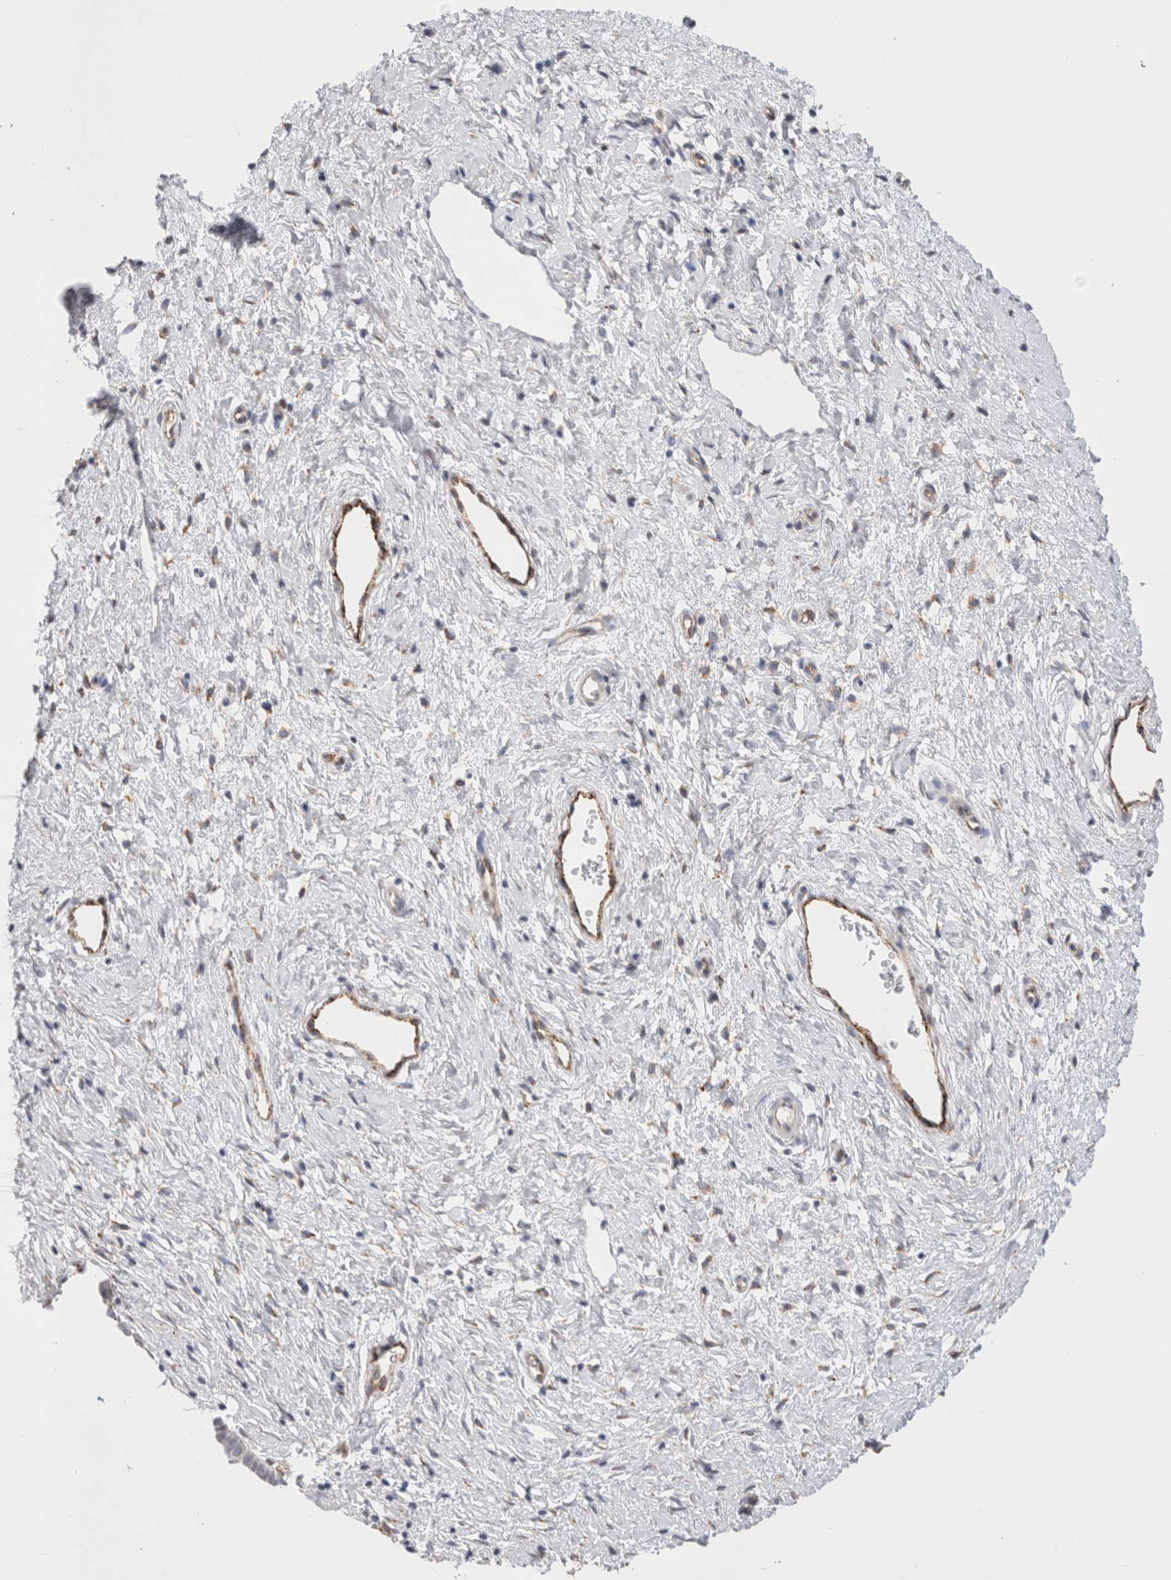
{"staining": {"intensity": "weak", "quantity": "<25%", "location": "cytoplasmic/membranous"}, "tissue": "cervix", "cell_type": "Glandular cells", "image_type": "normal", "snomed": [{"axis": "morphology", "description": "Normal tissue, NOS"}, {"axis": "topography", "description": "Cervix"}], "caption": "DAB (3,3'-diaminobenzidine) immunohistochemical staining of benign human cervix displays no significant staining in glandular cells.", "gene": "CNPY4", "patient": {"sex": "female", "age": 27}}